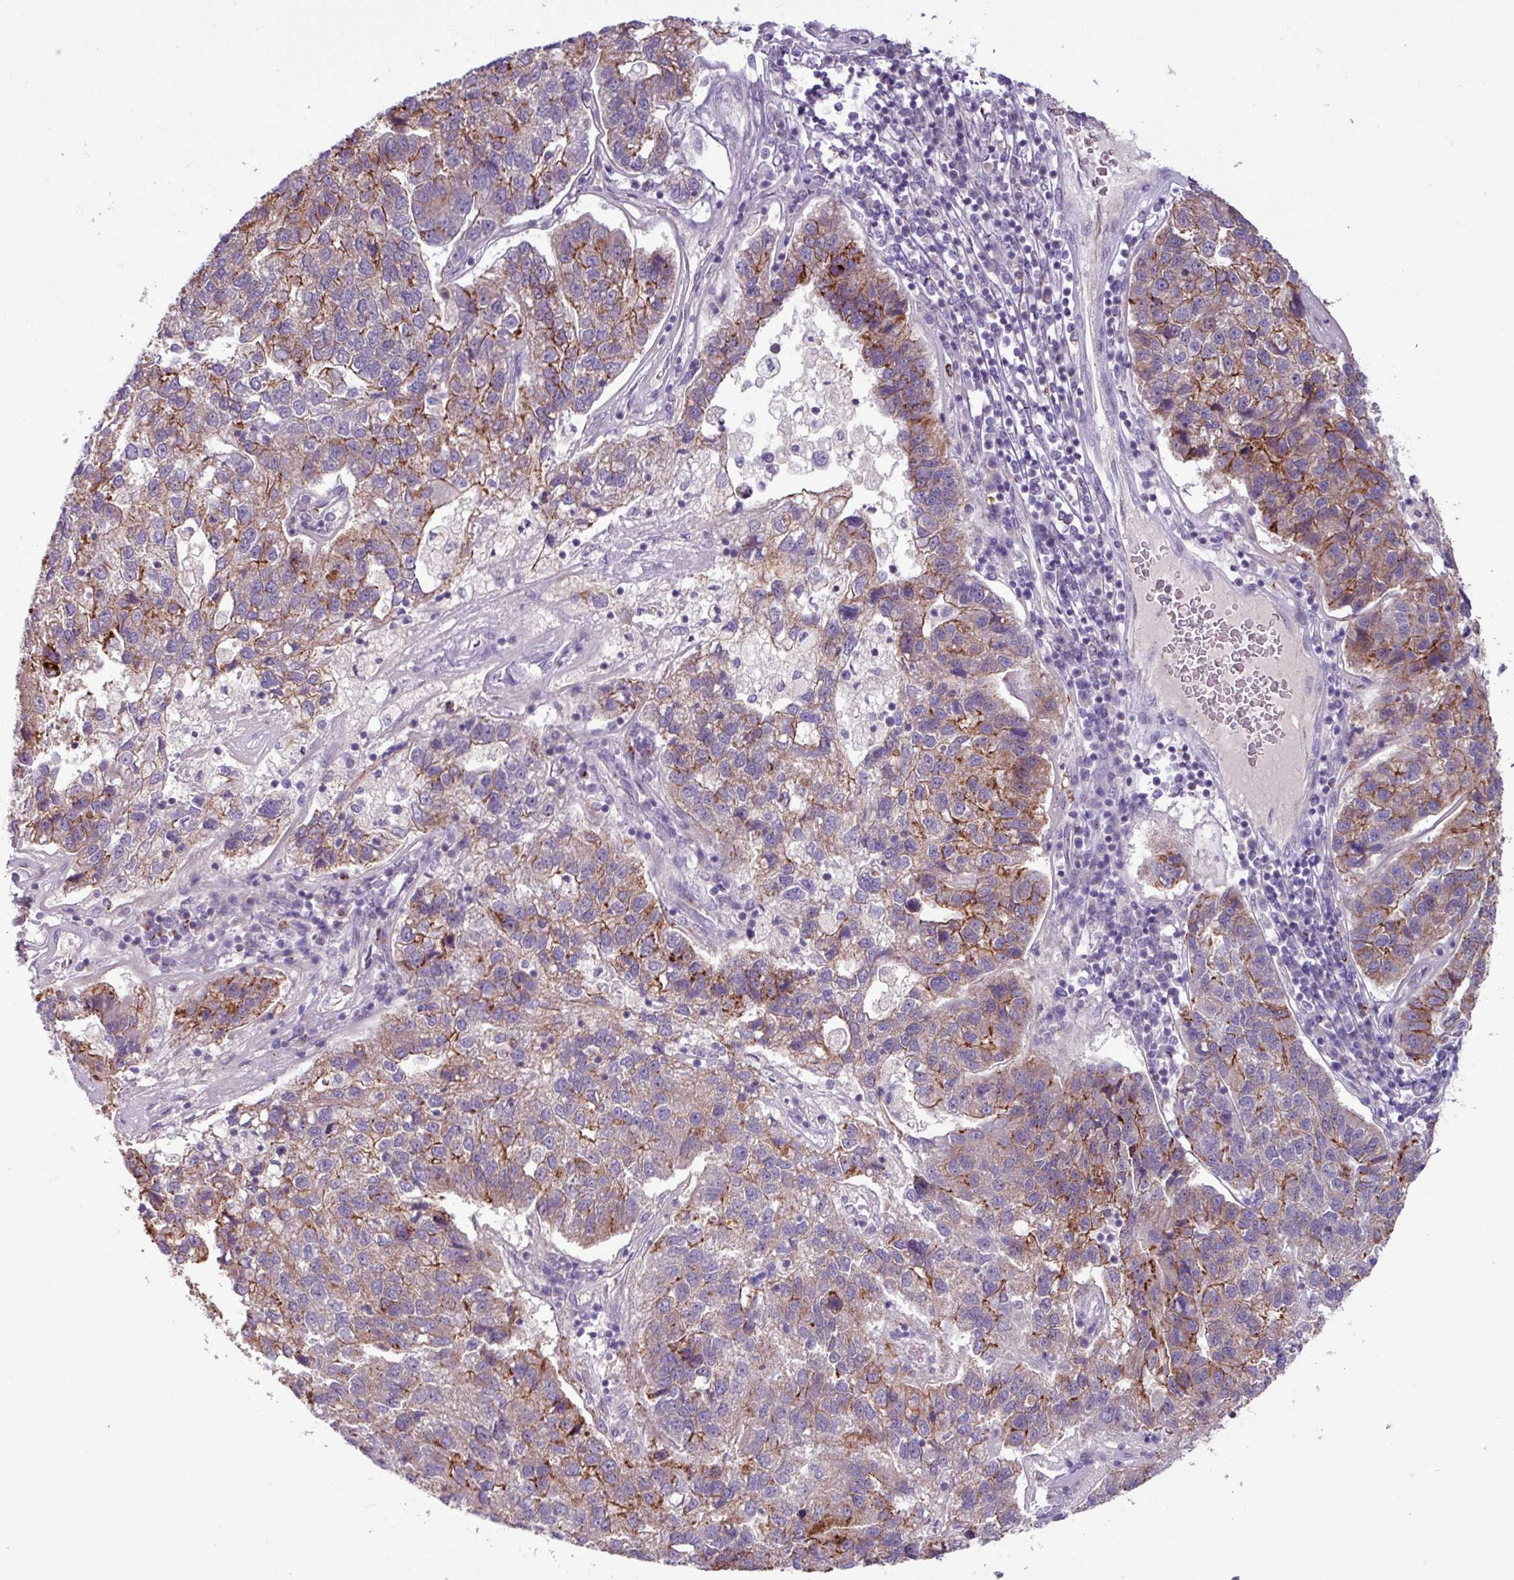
{"staining": {"intensity": "moderate", "quantity": ">75%", "location": "cytoplasmic/membranous"}, "tissue": "pancreatic cancer", "cell_type": "Tumor cells", "image_type": "cancer", "snomed": [{"axis": "morphology", "description": "Adenocarcinoma, NOS"}, {"axis": "topography", "description": "Pancreas"}], "caption": "An immunohistochemistry (IHC) image of neoplastic tissue is shown. Protein staining in brown shows moderate cytoplasmic/membranous positivity in pancreatic adenocarcinoma within tumor cells.", "gene": "PNMA6A", "patient": {"sex": "female", "age": 61}}